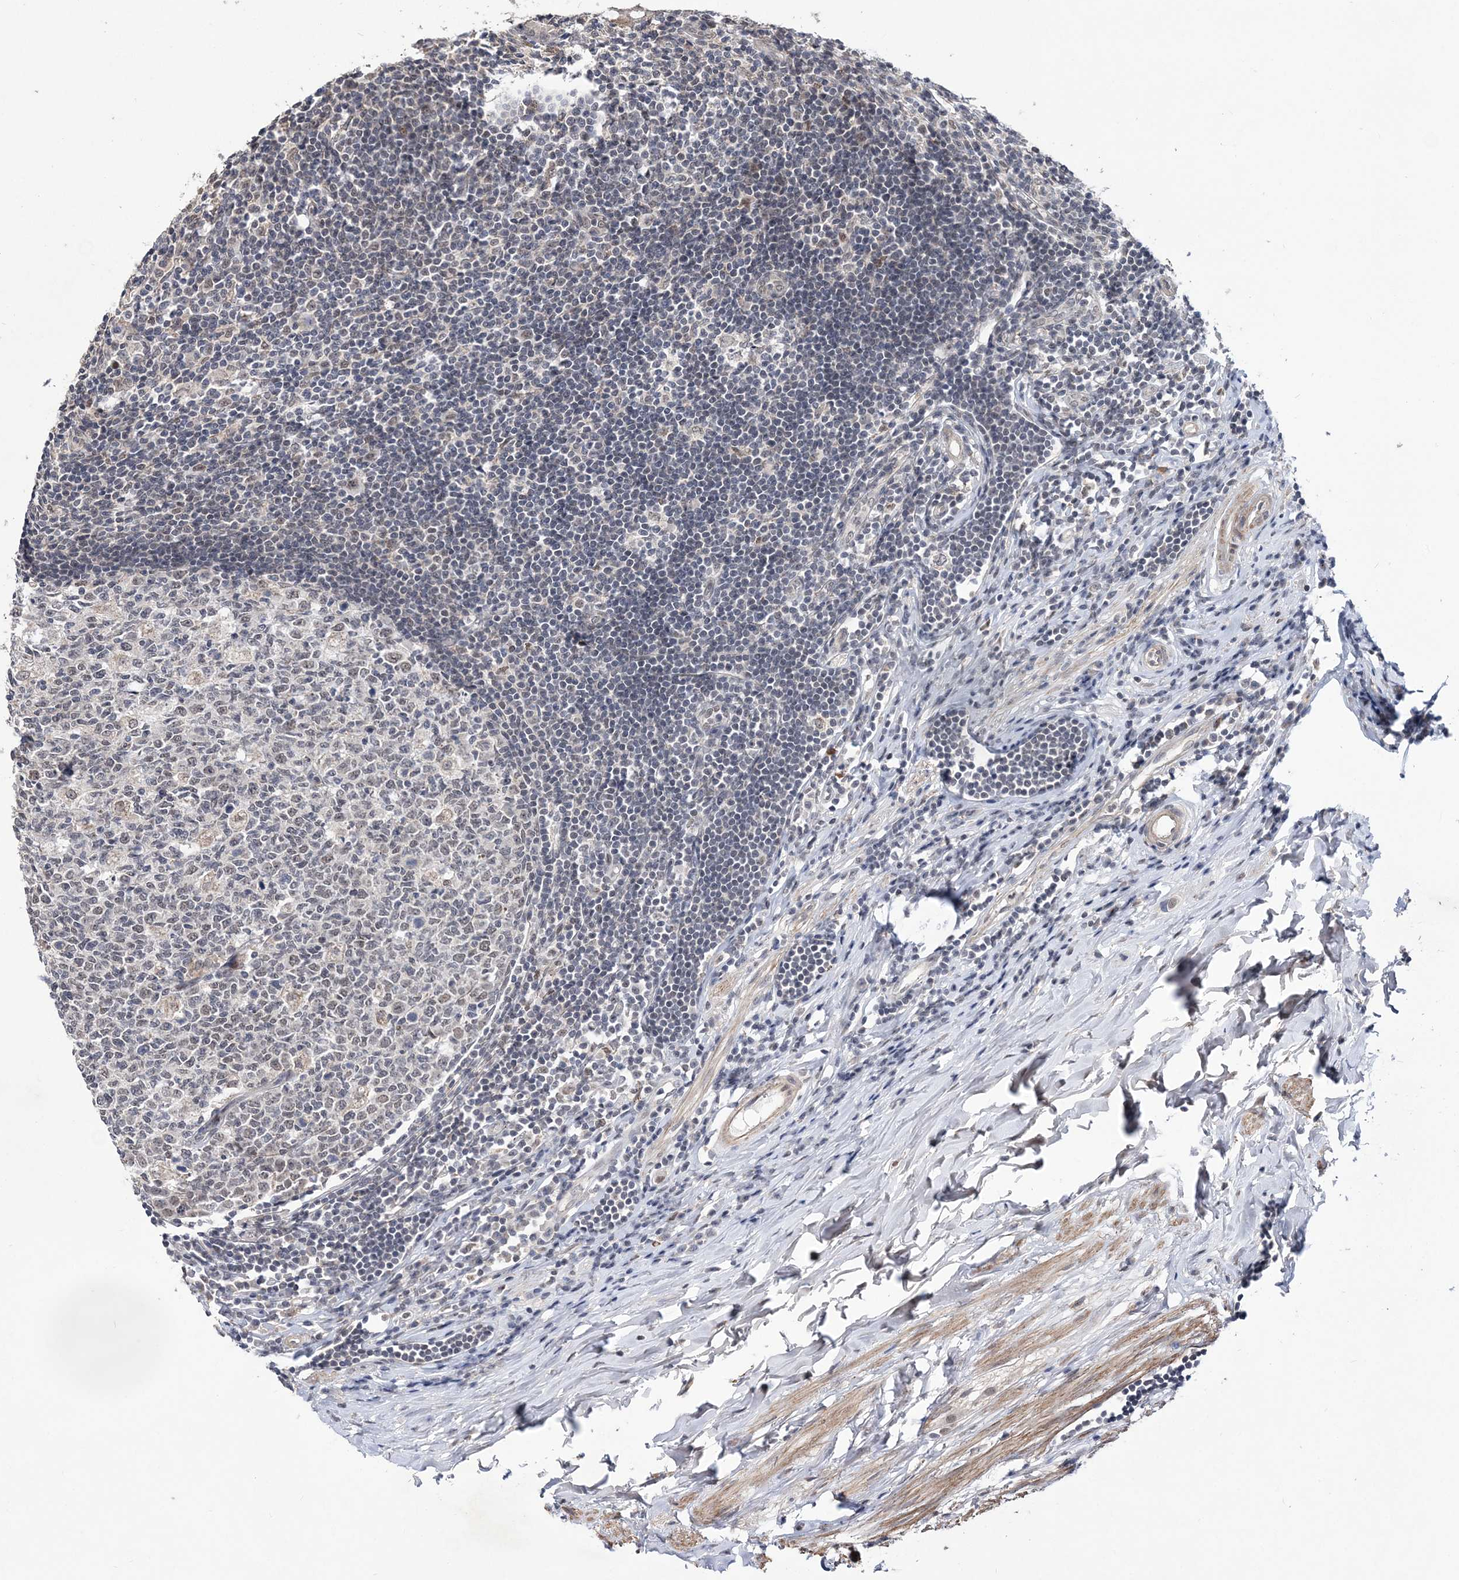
{"staining": {"intensity": "moderate", "quantity": "<25%", "location": "cytoplasmic/membranous"}, "tissue": "appendix", "cell_type": "Glandular cells", "image_type": "normal", "snomed": [{"axis": "morphology", "description": "Normal tissue, NOS"}, {"axis": "topography", "description": "Appendix"}], "caption": "IHC staining of normal appendix, which displays low levels of moderate cytoplasmic/membranous expression in approximately <25% of glandular cells indicating moderate cytoplasmic/membranous protein staining. The staining was performed using DAB (brown) for protein detection and nuclei were counterstained in hematoxylin (blue).", "gene": "BOD1L1", "patient": {"sex": "female", "age": 54}}